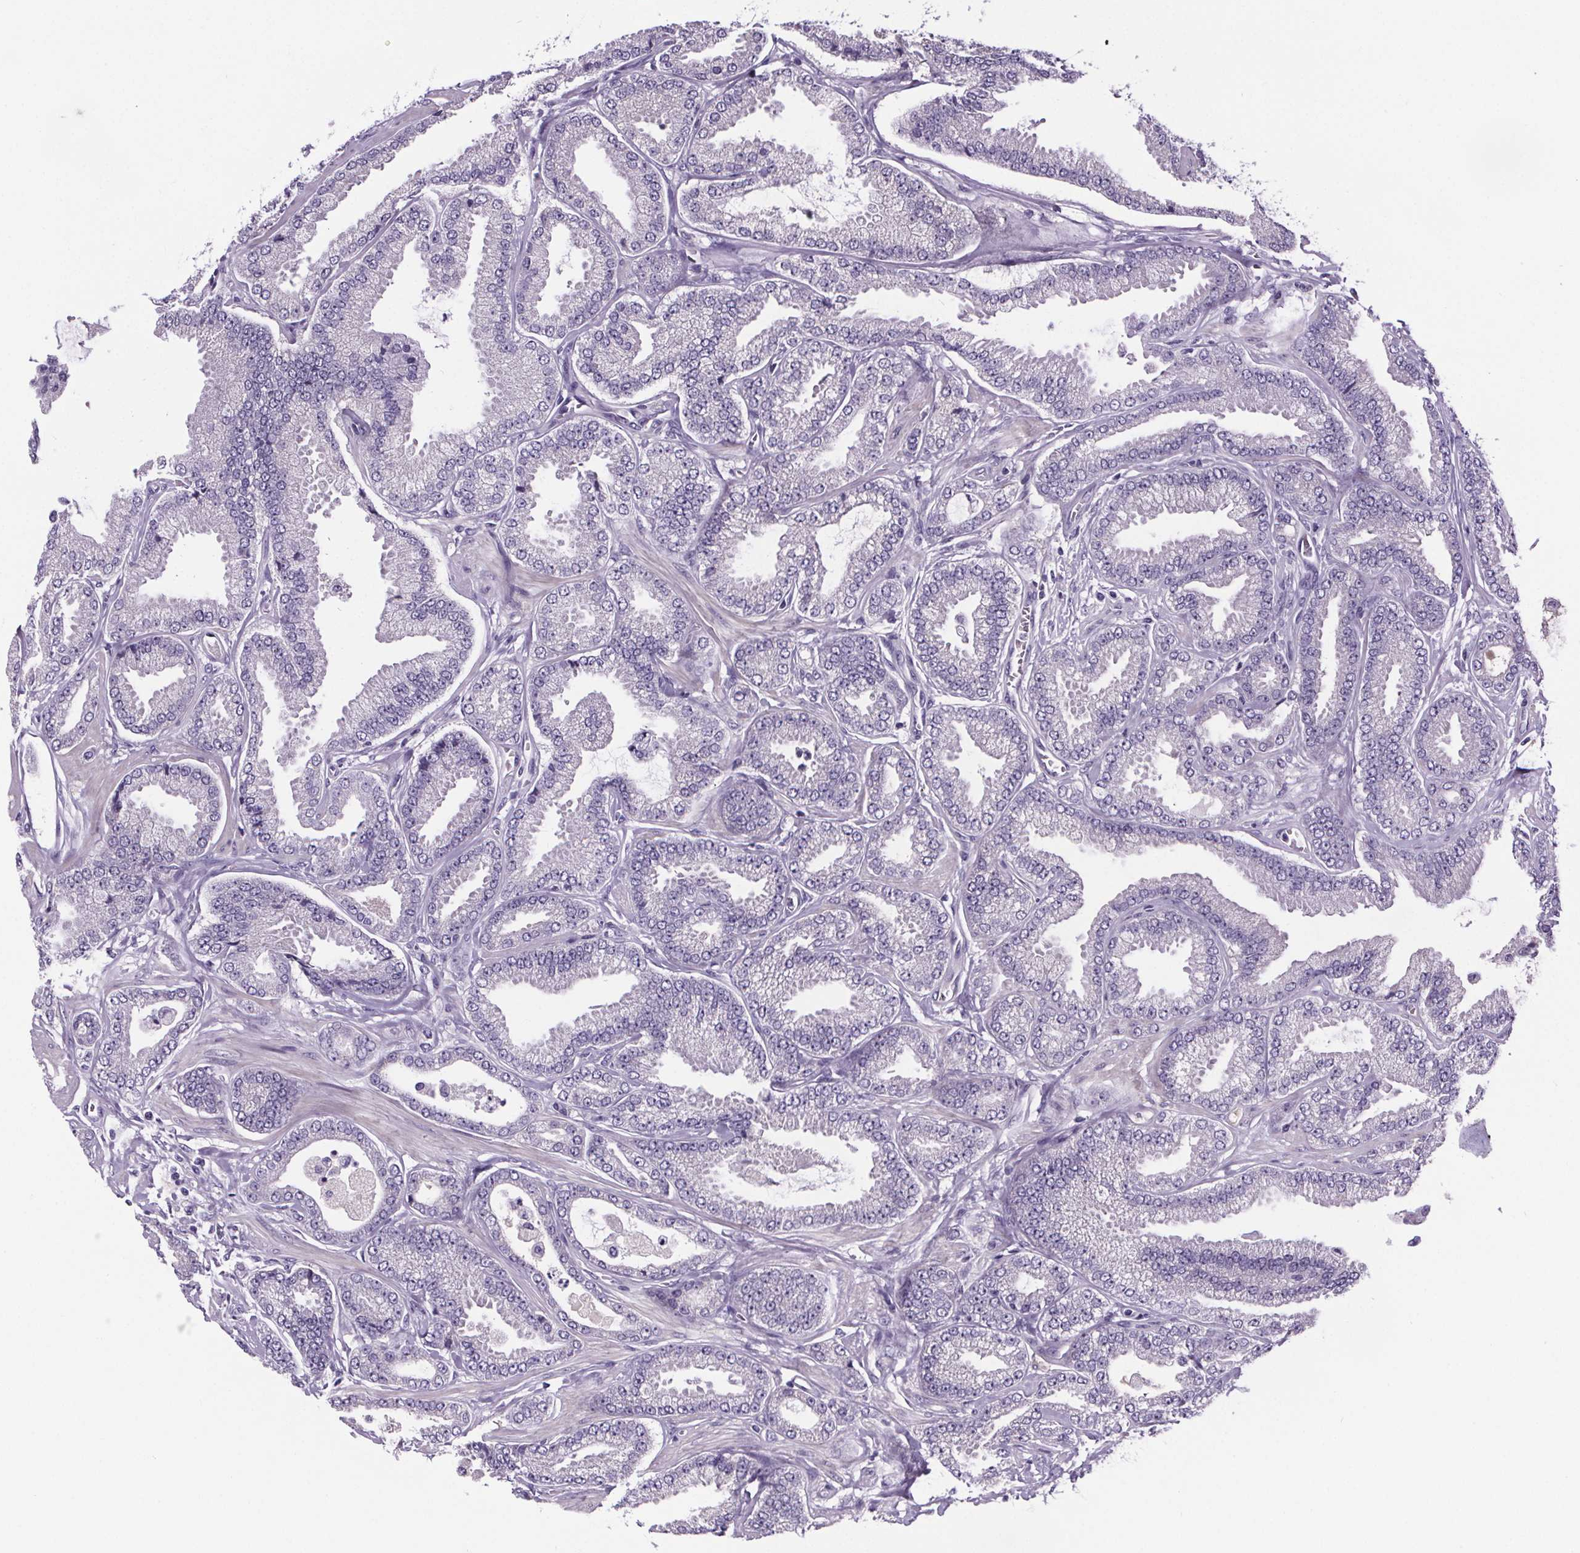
{"staining": {"intensity": "negative", "quantity": "none", "location": "none"}, "tissue": "prostate cancer", "cell_type": "Tumor cells", "image_type": "cancer", "snomed": [{"axis": "morphology", "description": "Adenocarcinoma, Low grade"}, {"axis": "topography", "description": "Prostate"}], "caption": "A high-resolution image shows immunohistochemistry staining of prostate low-grade adenocarcinoma, which exhibits no significant expression in tumor cells. The staining was performed using DAB to visualize the protein expression in brown, while the nuclei were stained in blue with hematoxylin (Magnification: 20x).", "gene": "CUBN", "patient": {"sex": "male", "age": 55}}